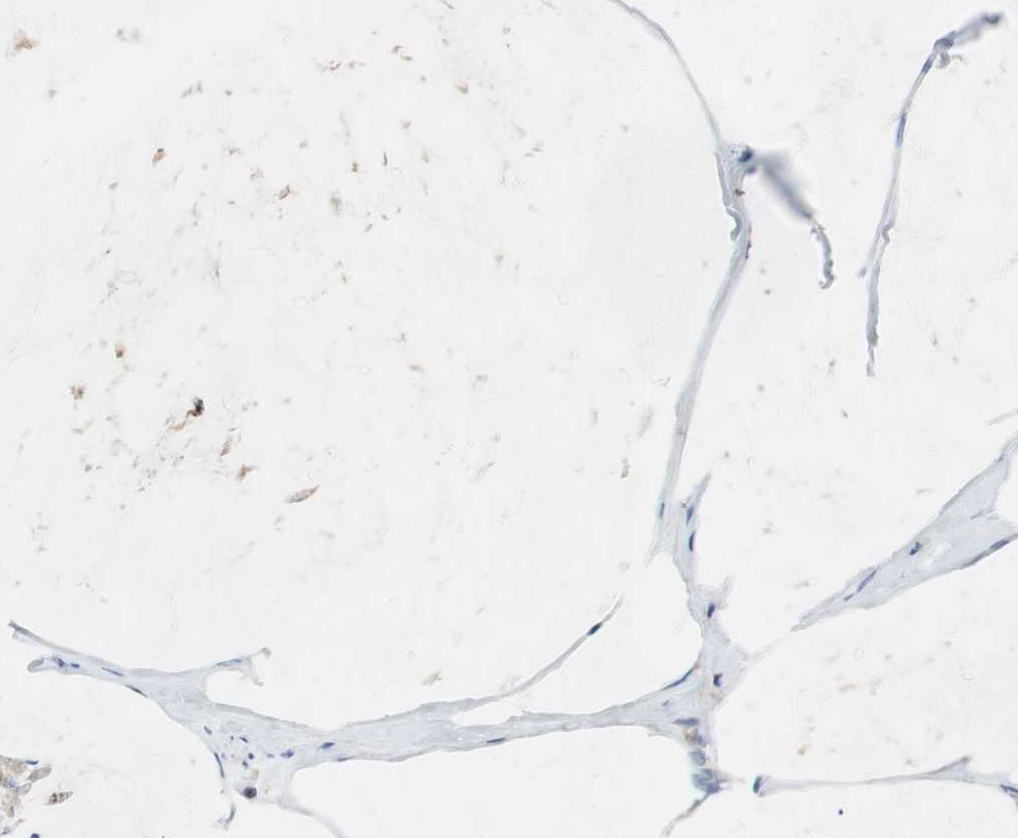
{"staining": {"intensity": "moderate", "quantity": ">75%", "location": "cytoplasmic/membranous"}, "tissue": "ovarian cancer", "cell_type": "Tumor cells", "image_type": "cancer", "snomed": [{"axis": "morphology", "description": "Cystadenocarcinoma, mucinous, NOS"}, {"axis": "topography", "description": "Ovary"}], "caption": "Ovarian cancer stained with a brown dye displays moderate cytoplasmic/membranous positive expression in approximately >75% of tumor cells.", "gene": "VAMP8", "patient": {"sex": "female", "age": 39}}